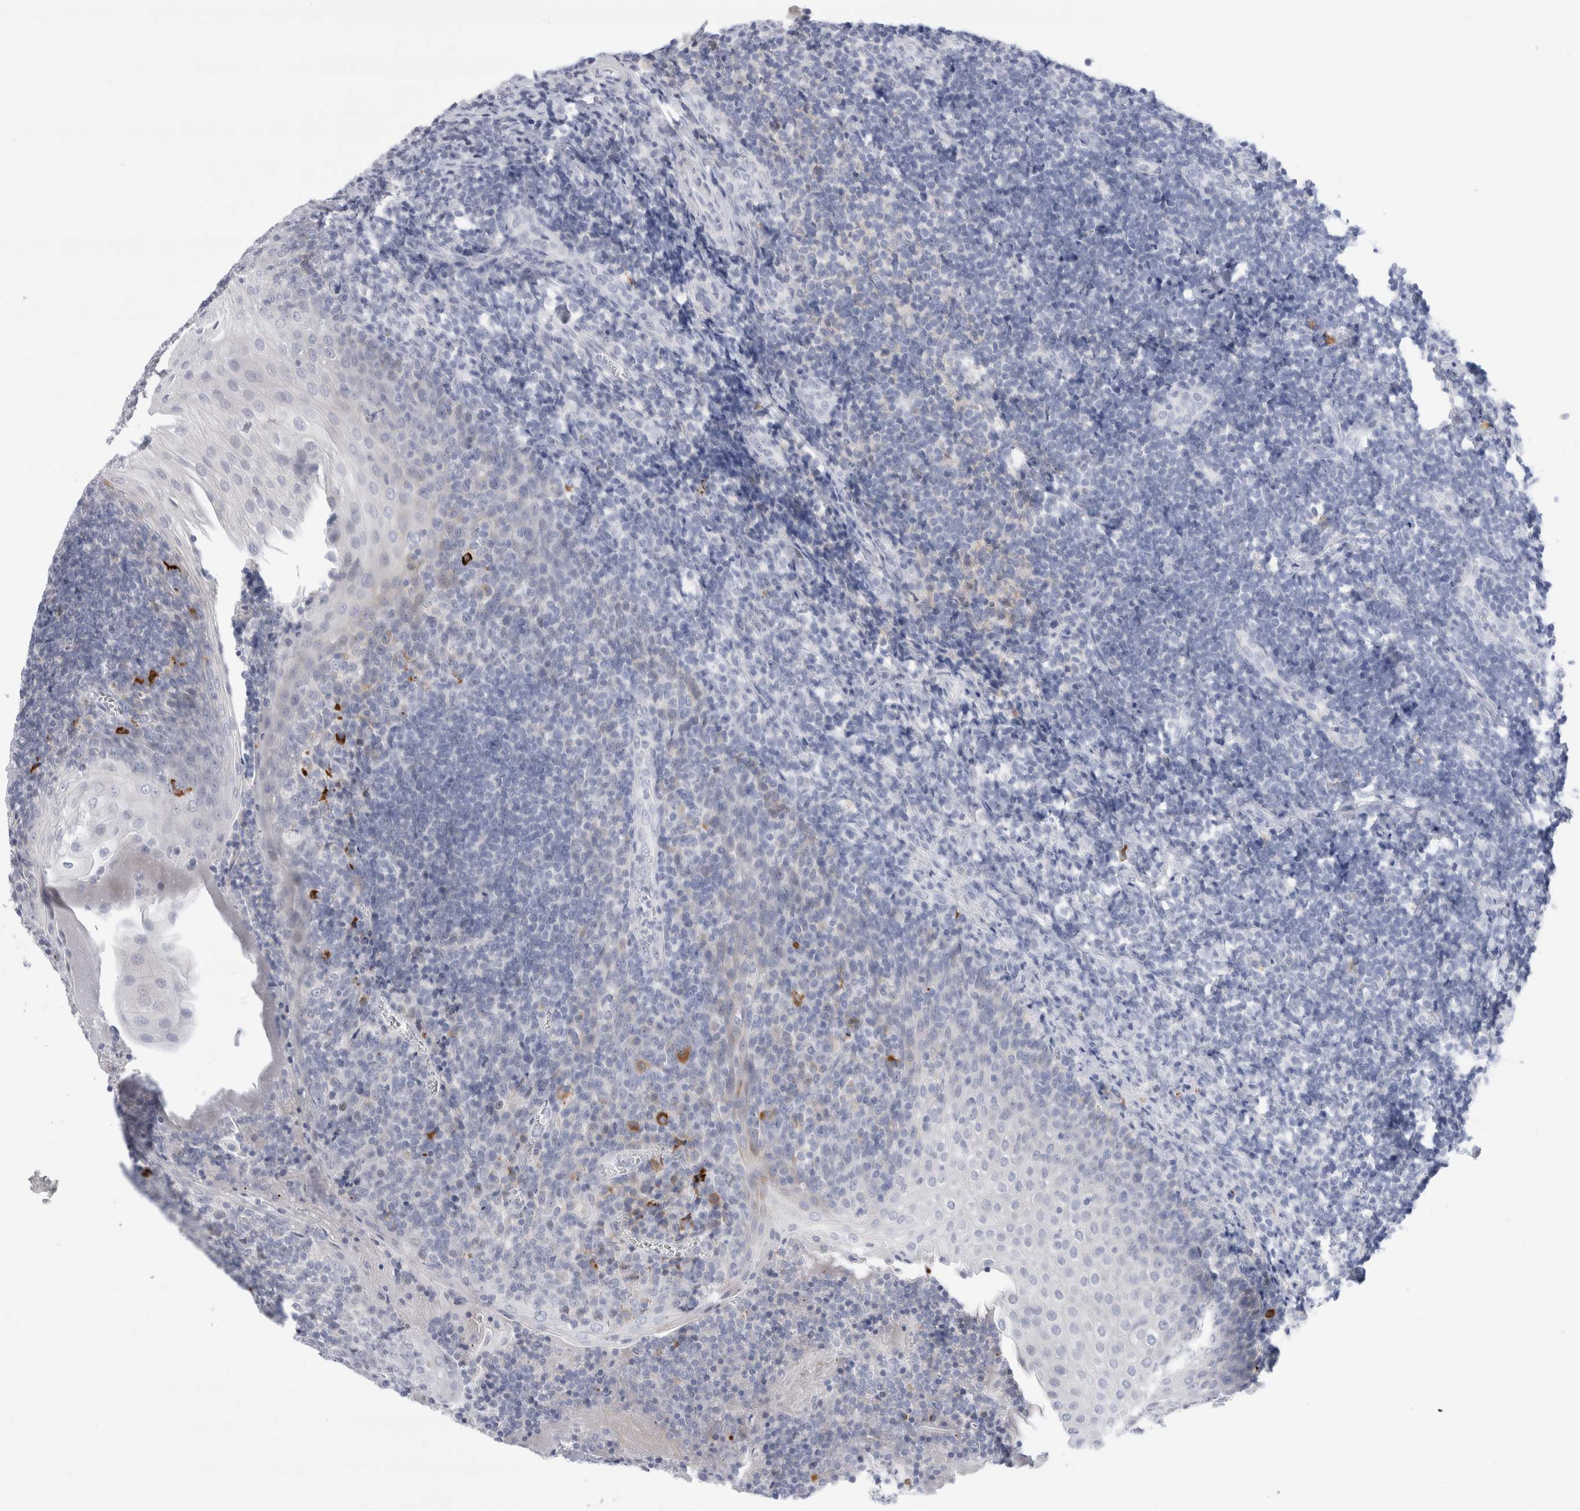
{"staining": {"intensity": "negative", "quantity": "none", "location": "none"}, "tissue": "tonsil", "cell_type": "Germinal center cells", "image_type": "normal", "snomed": [{"axis": "morphology", "description": "Normal tissue, NOS"}, {"axis": "topography", "description": "Tonsil"}], "caption": "DAB (3,3'-diaminobenzidine) immunohistochemical staining of normal tonsil reveals no significant positivity in germinal center cells.", "gene": "SLC22A12", "patient": {"sex": "male", "age": 27}}